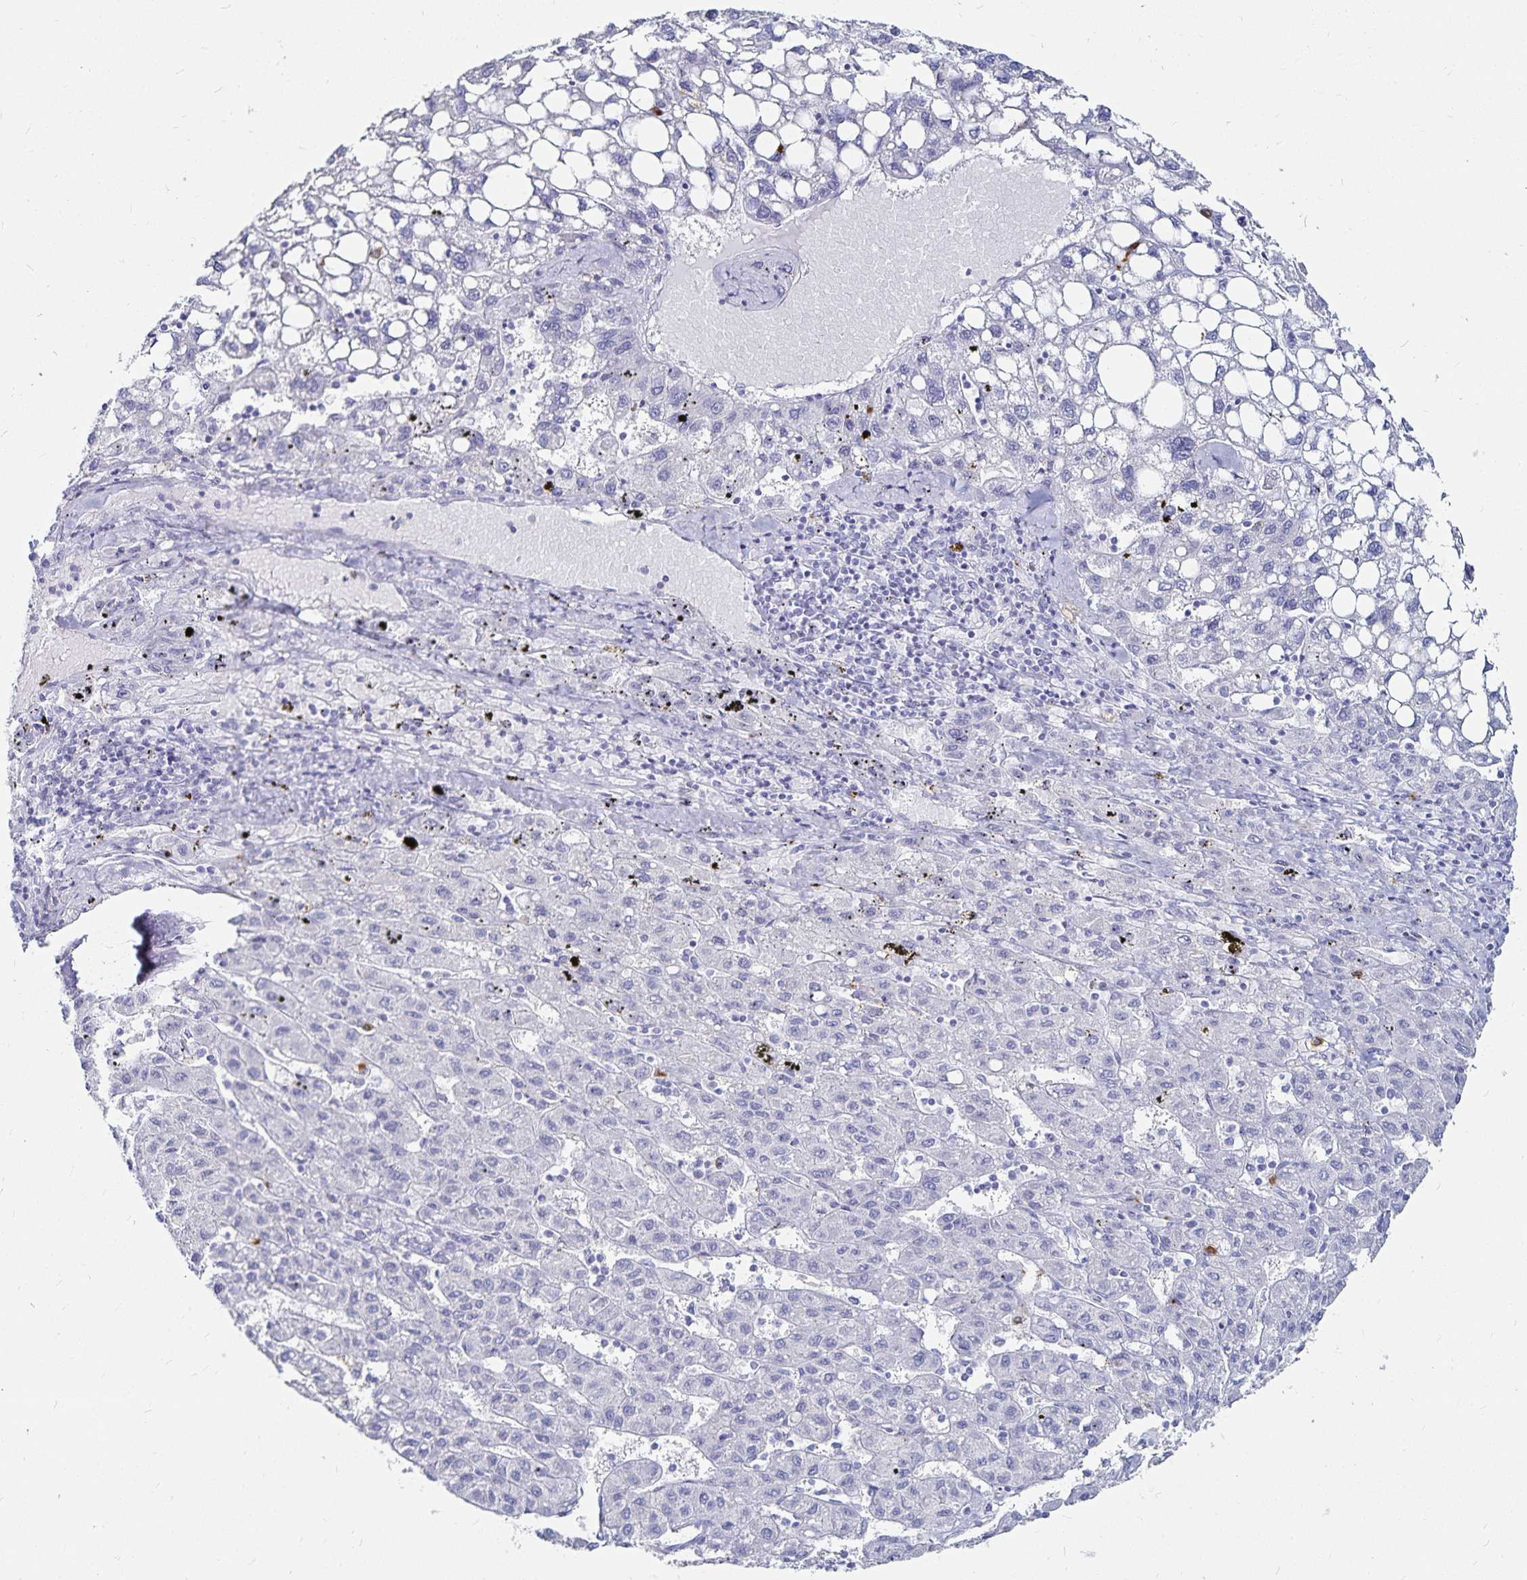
{"staining": {"intensity": "negative", "quantity": "none", "location": "none"}, "tissue": "liver cancer", "cell_type": "Tumor cells", "image_type": "cancer", "snomed": [{"axis": "morphology", "description": "Carcinoma, Hepatocellular, NOS"}, {"axis": "topography", "description": "Liver"}], "caption": "Tumor cells are negative for brown protein staining in liver cancer. Brightfield microscopy of immunohistochemistry (IHC) stained with DAB (brown) and hematoxylin (blue), captured at high magnification.", "gene": "TNIP1", "patient": {"sex": "female", "age": 82}}